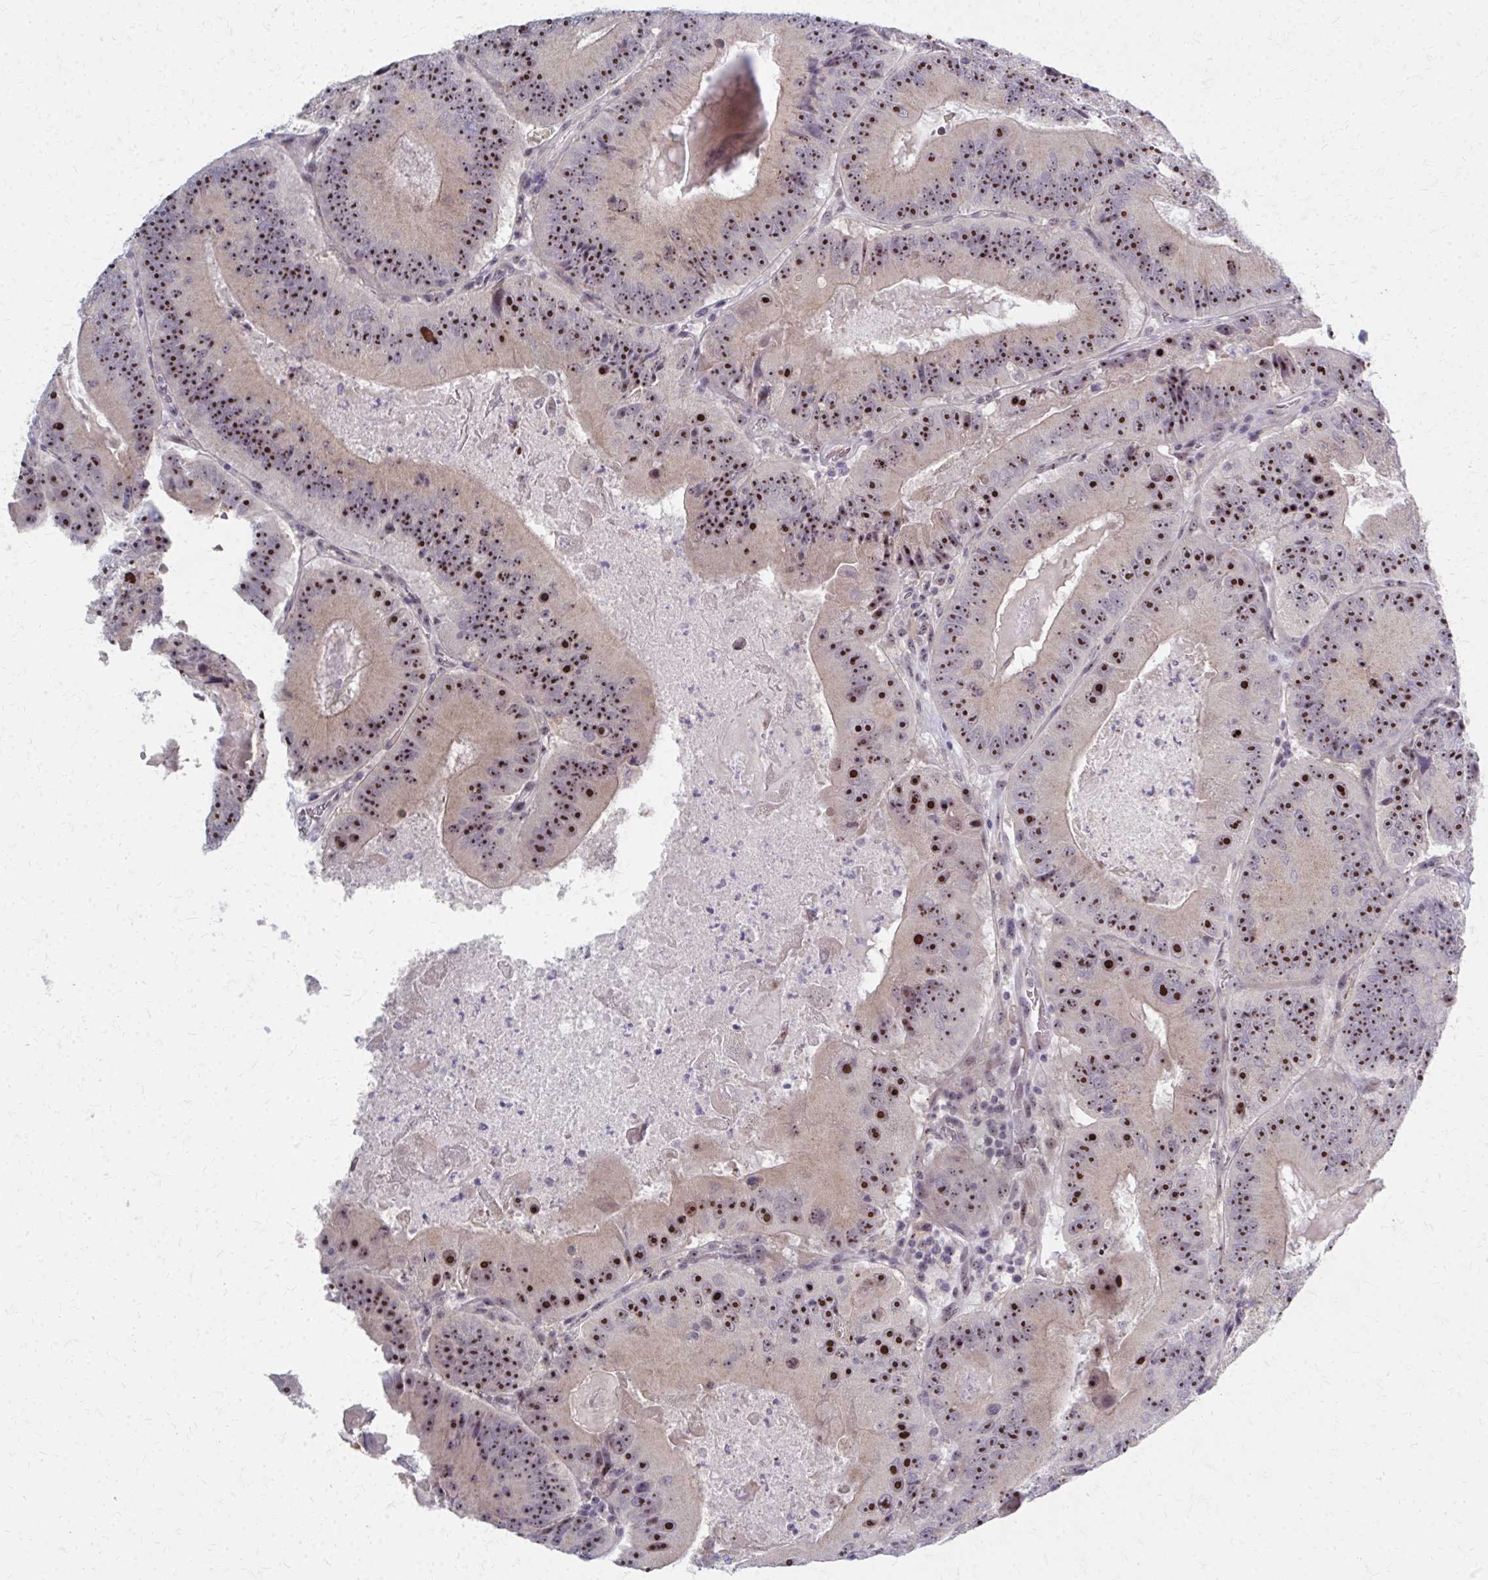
{"staining": {"intensity": "strong", "quantity": ">75%", "location": "nuclear"}, "tissue": "colorectal cancer", "cell_type": "Tumor cells", "image_type": "cancer", "snomed": [{"axis": "morphology", "description": "Adenocarcinoma, NOS"}, {"axis": "topography", "description": "Colon"}], "caption": "Immunohistochemical staining of human colorectal adenocarcinoma reveals high levels of strong nuclear protein staining in about >75% of tumor cells.", "gene": "NUDT16", "patient": {"sex": "female", "age": 86}}